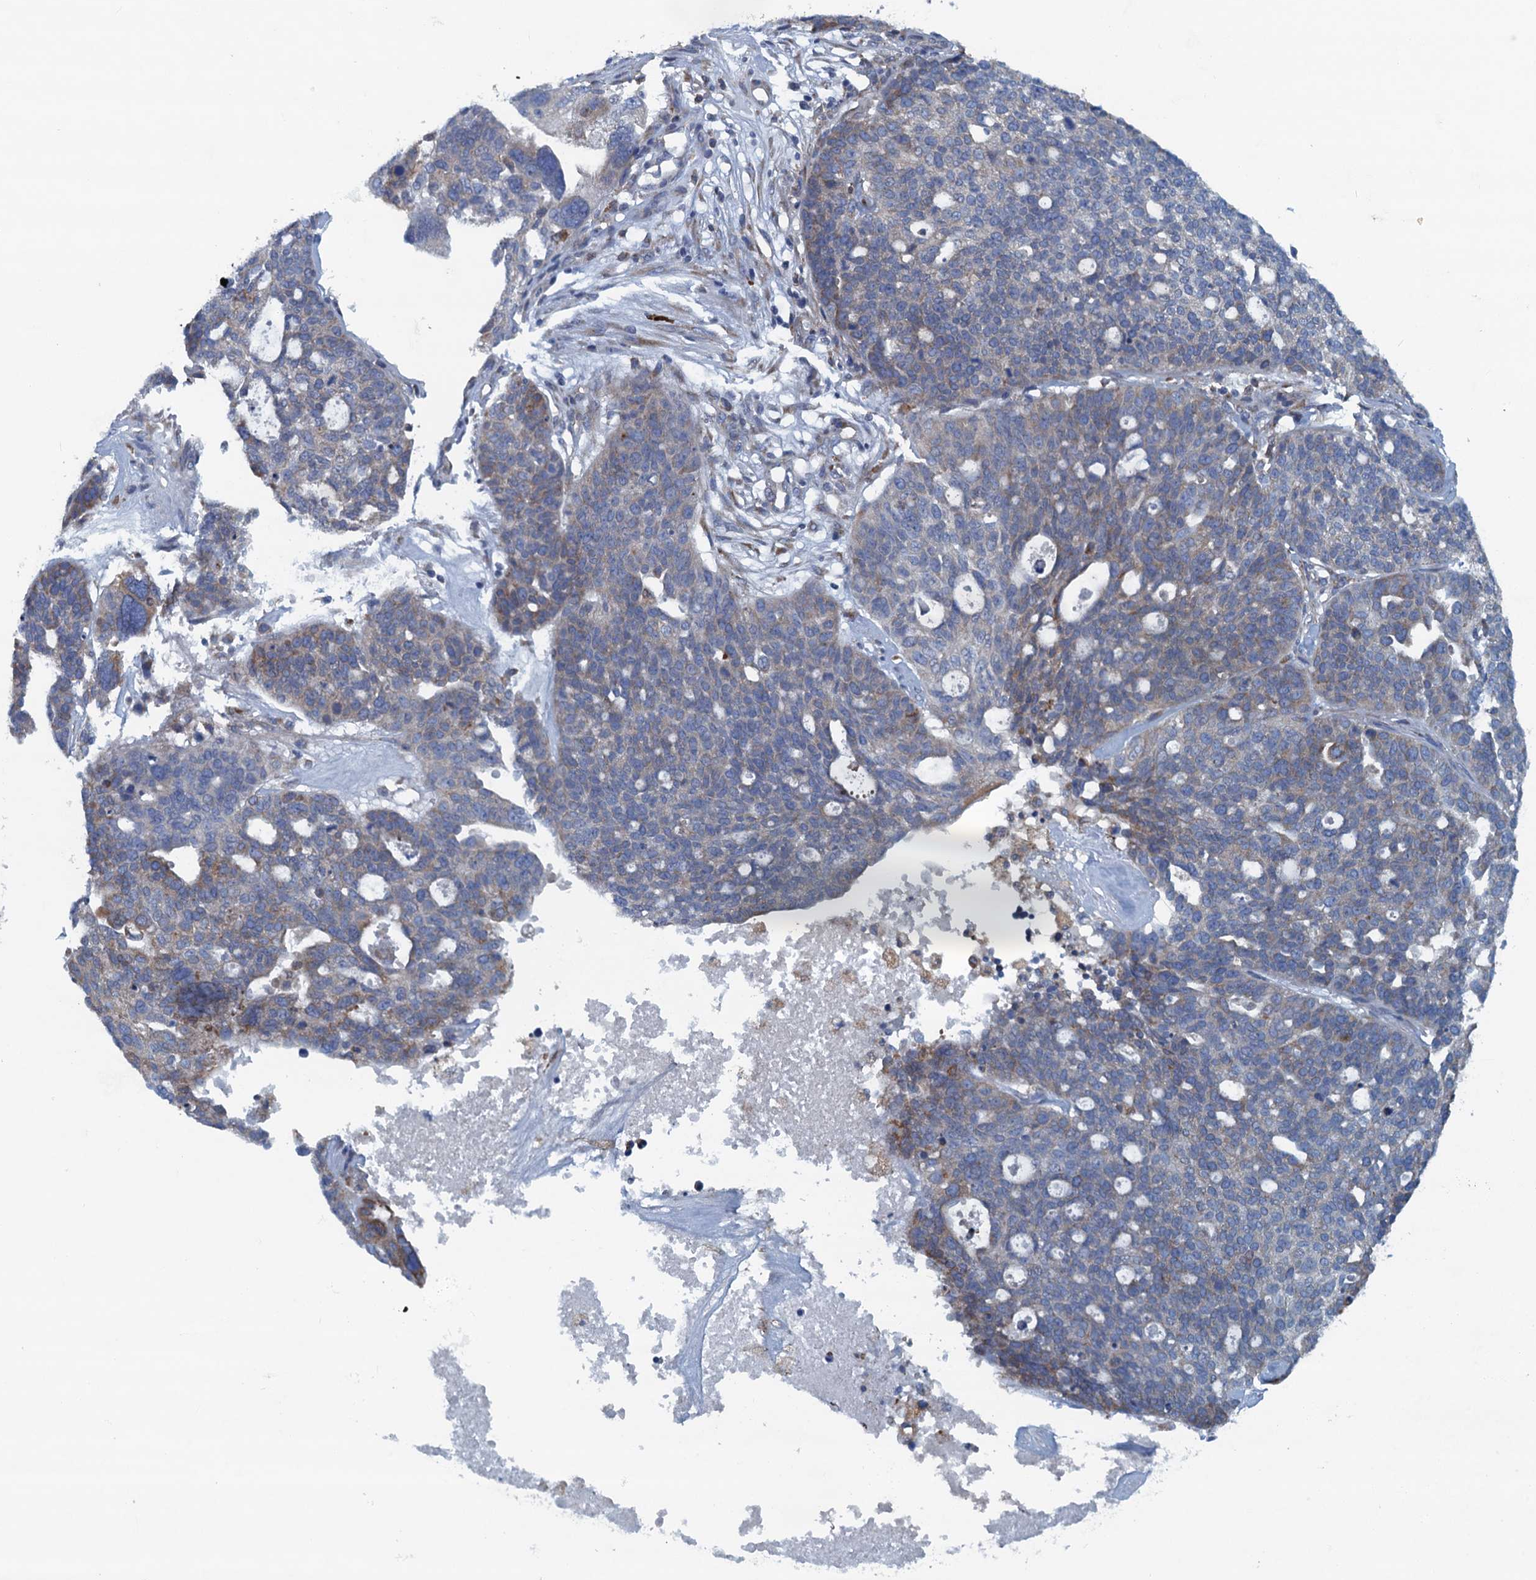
{"staining": {"intensity": "weak", "quantity": "<25%", "location": "cytoplasmic/membranous"}, "tissue": "ovarian cancer", "cell_type": "Tumor cells", "image_type": "cancer", "snomed": [{"axis": "morphology", "description": "Cystadenocarcinoma, serous, NOS"}, {"axis": "topography", "description": "Ovary"}], "caption": "Ovarian cancer (serous cystadenocarcinoma) stained for a protein using immunohistochemistry (IHC) reveals no staining tumor cells.", "gene": "MYDGF", "patient": {"sex": "female", "age": 59}}